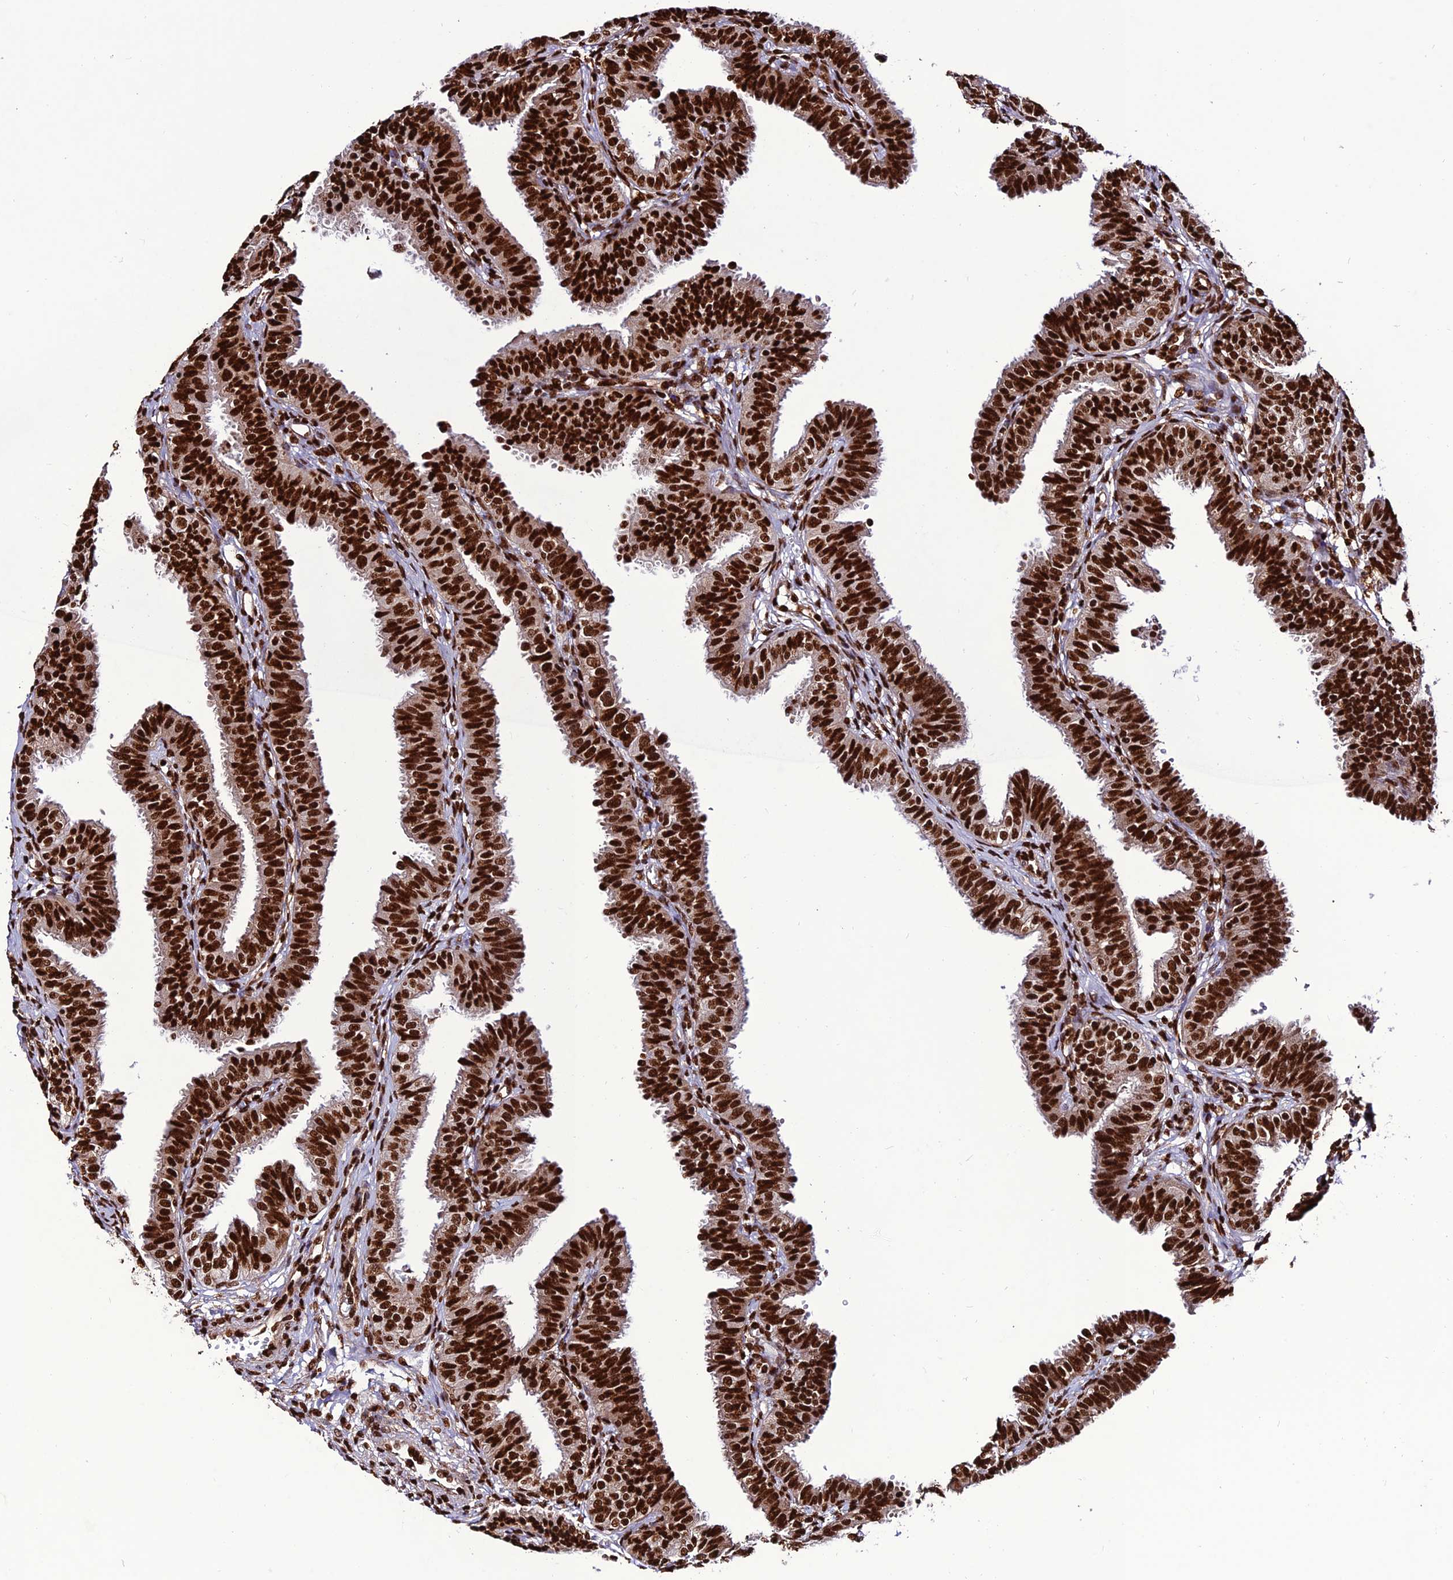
{"staining": {"intensity": "strong", "quantity": ">75%", "location": "nuclear"}, "tissue": "fallopian tube", "cell_type": "Glandular cells", "image_type": "normal", "snomed": [{"axis": "morphology", "description": "Normal tissue, NOS"}, {"axis": "topography", "description": "Fallopian tube"}], "caption": "Fallopian tube was stained to show a protein in brown. There is high levels of strong nuclear staining in approximately >75% of glandular cells. The protein of interest is shown in brown color, while the nuclei are stained blue.", "gene": "INO80E", "patient": {"sex": "female", "age": 35}}